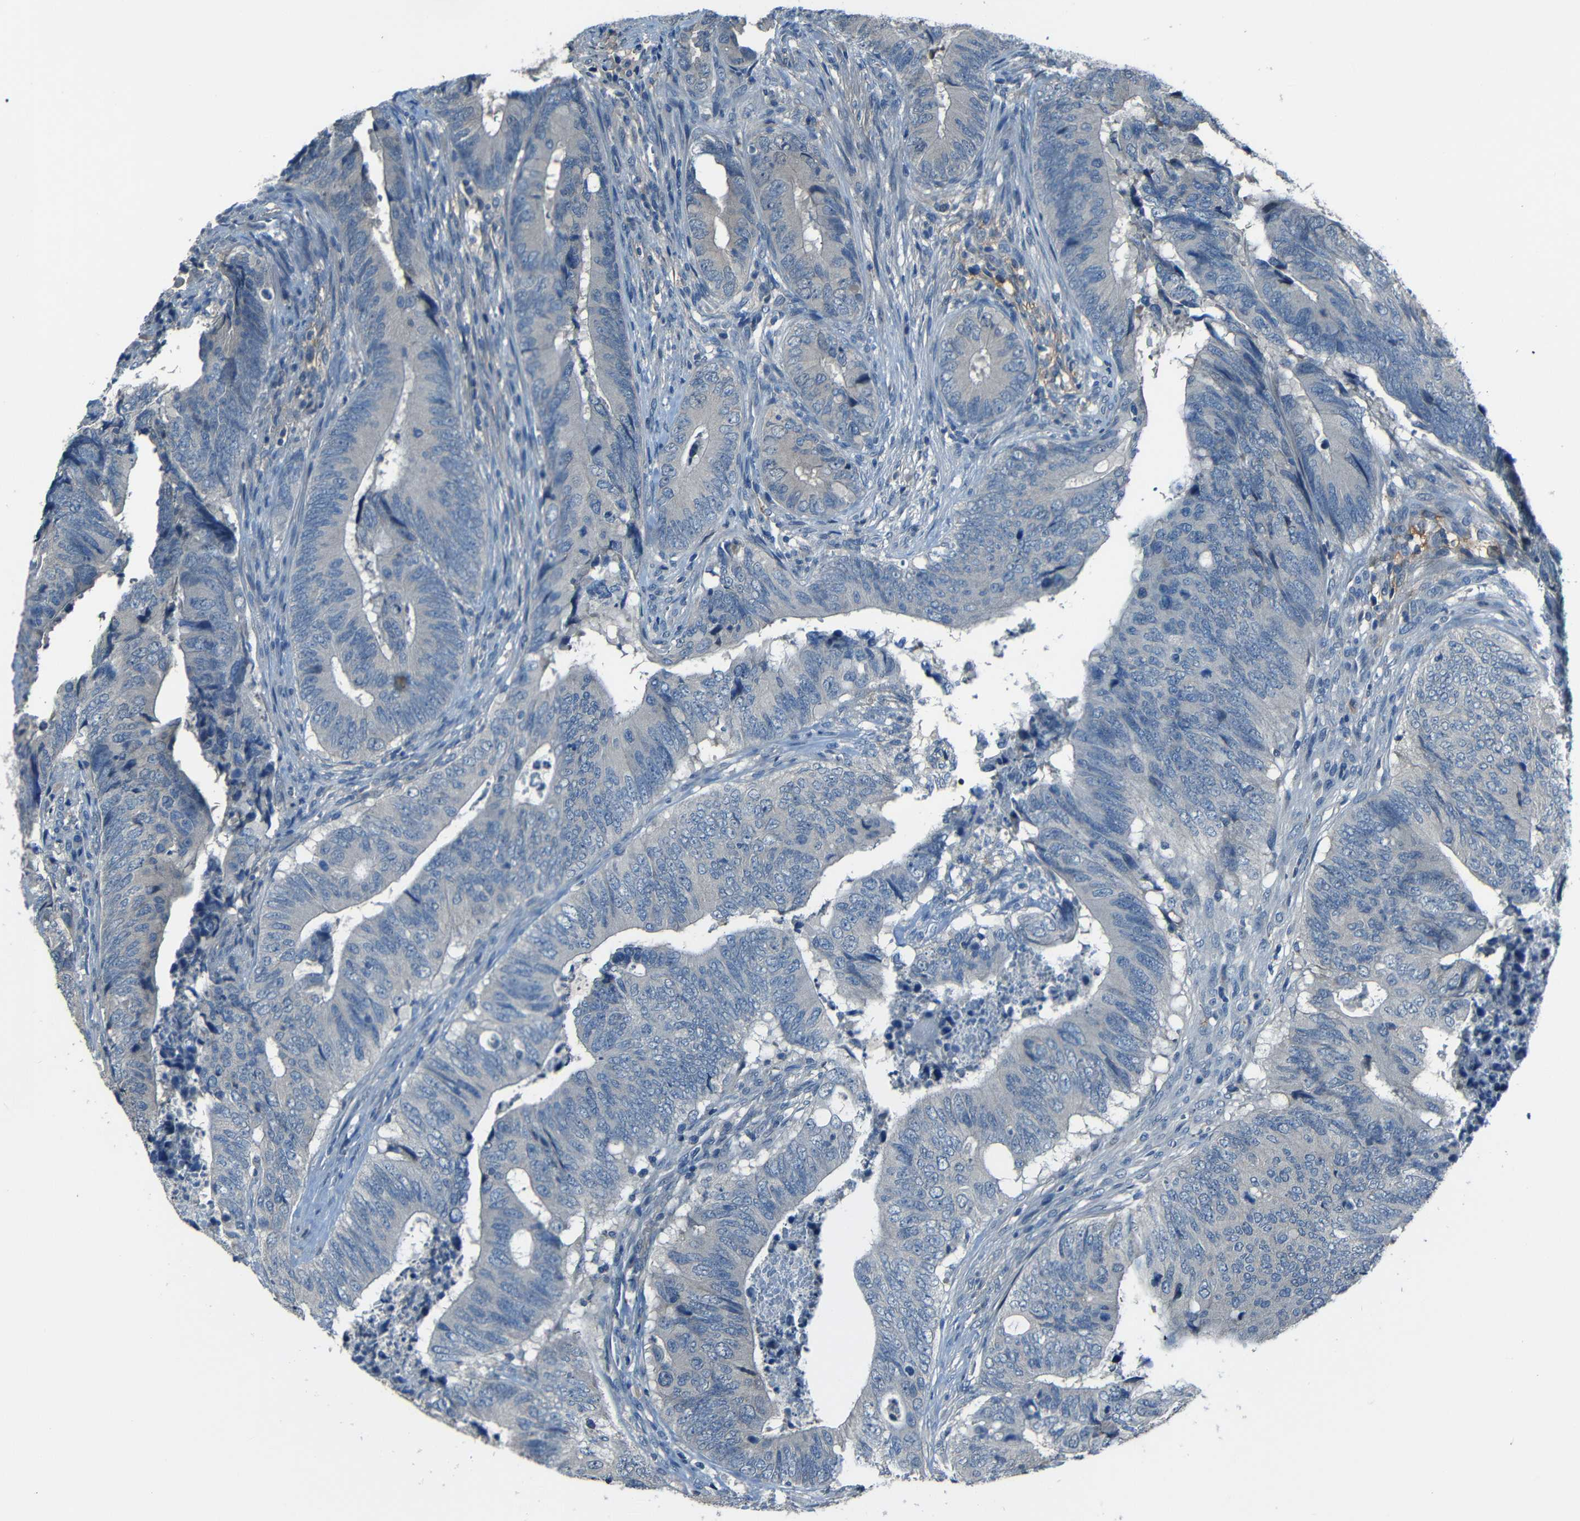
{"staining": {"intensity": "negative", "quantity": "none", "location": "none"}, "tissue": "colorectal cancer", "cell_type": "Tumor cells", "image_type": "cancer", "snomed": [{"axis": "morphology", "description": "Normal tissue, NOS"}, {"axis": "morphology", "description": "Adenocarcinoma, NOS"}, {"axis": "topography", "description": "Colon"}], "caption": "A micrograph of colorectal cancer (adenocarcinoma) stained for a protein displays no brown staining in tumor cells.", "gene": "SLA", "patient": {"sex": "male", "age": 56}}